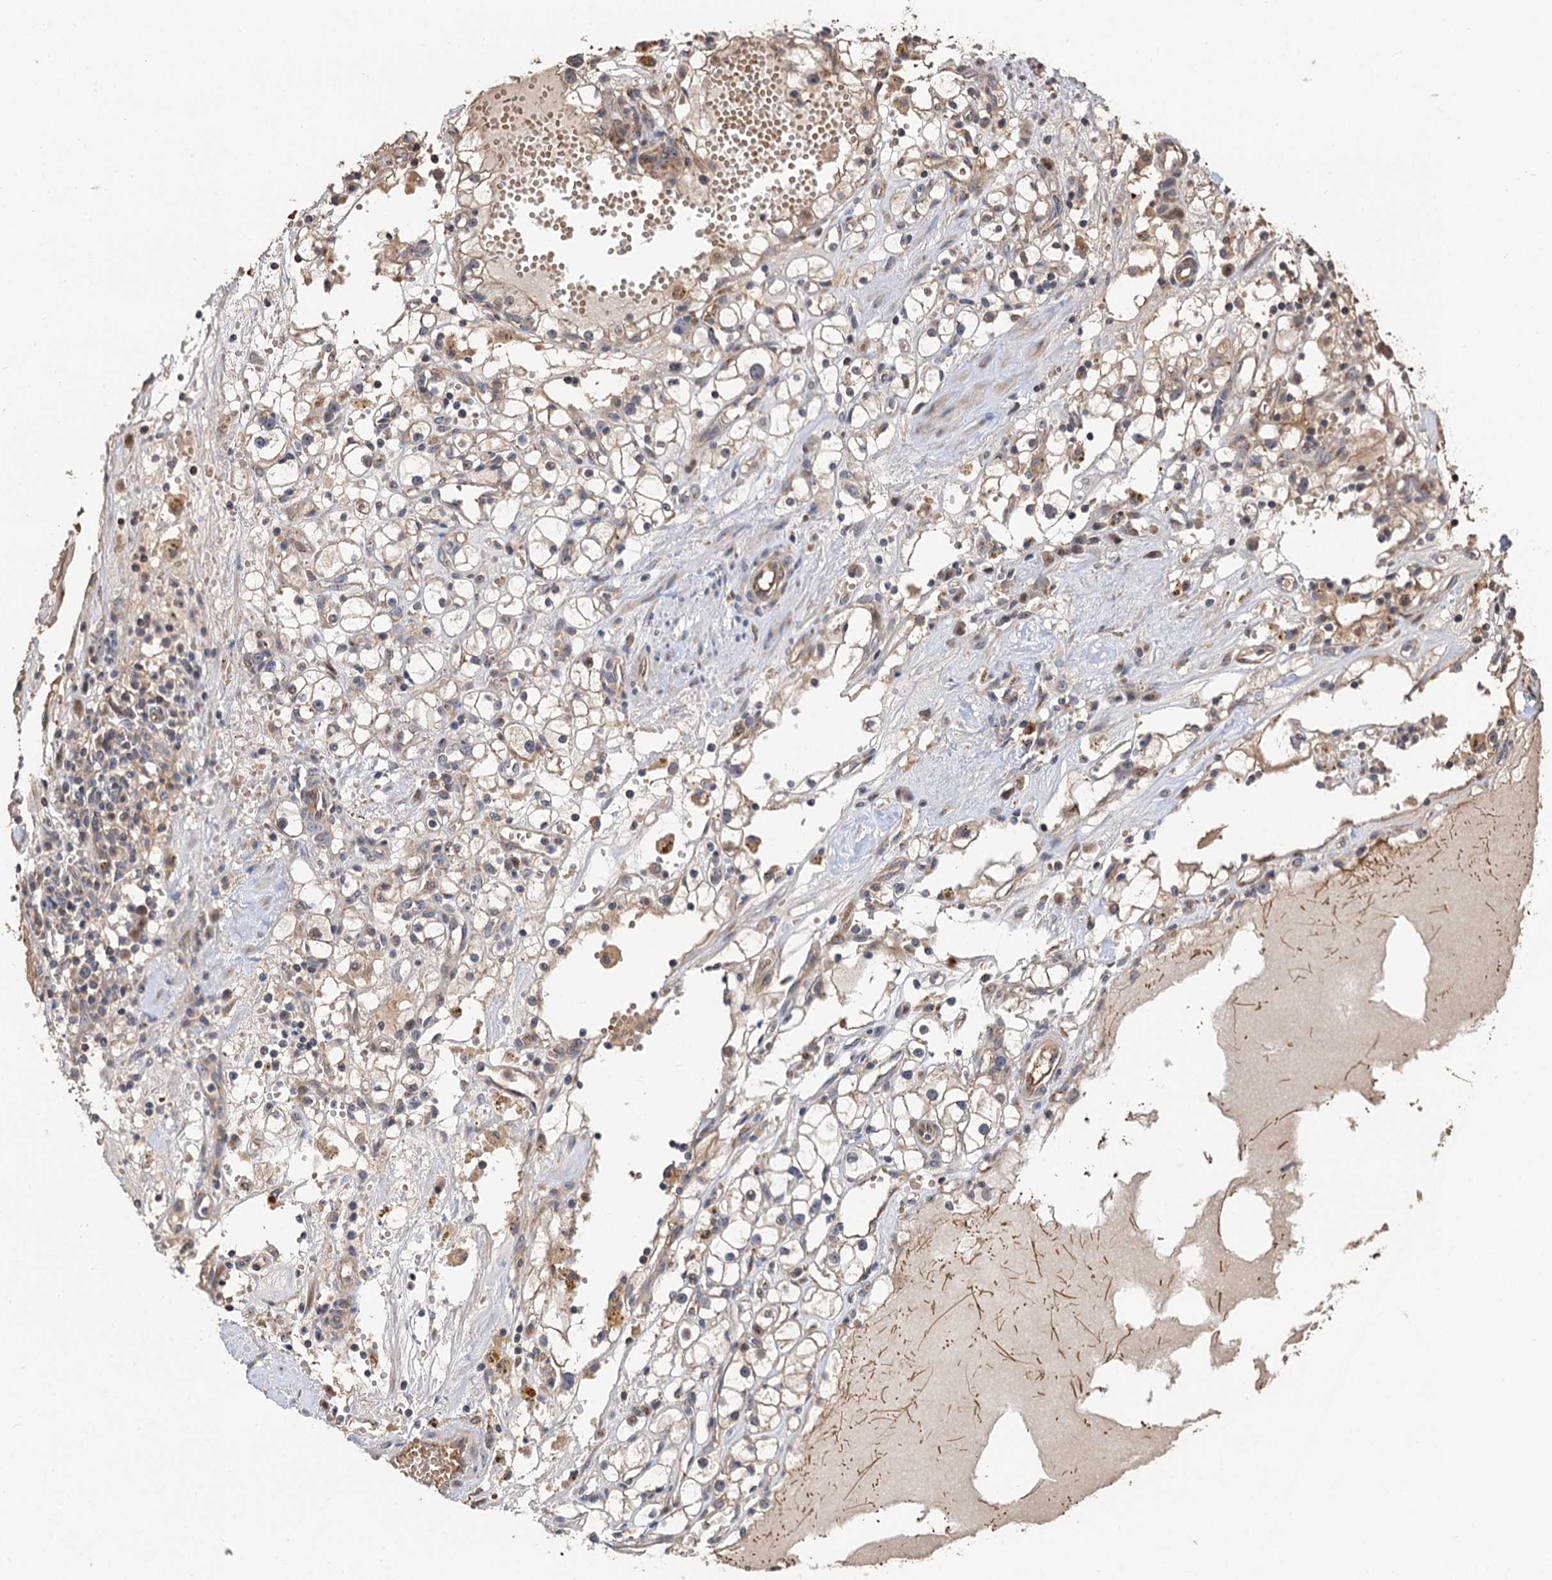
{"staining": {"intensity": "weak", "quantity": "<25%", "location": "cytoplasmic/membranous,nuclear"}, "tissue": "renal cancer", "cell_type": "Tumor cells", "image_type": "cancer", "snomed": [{"axis": "morphology", "description": "Adenocarcinoma, NOS"}, {"axis": "topography", "description": "Kidney"}], "caption": "IHC micrograph of renal adenocarcinoma stained for a protein (brown), which displays no staining in tumor cells.", "gene": "DEXI", "patient": {"sex": "male", "age": 56}}